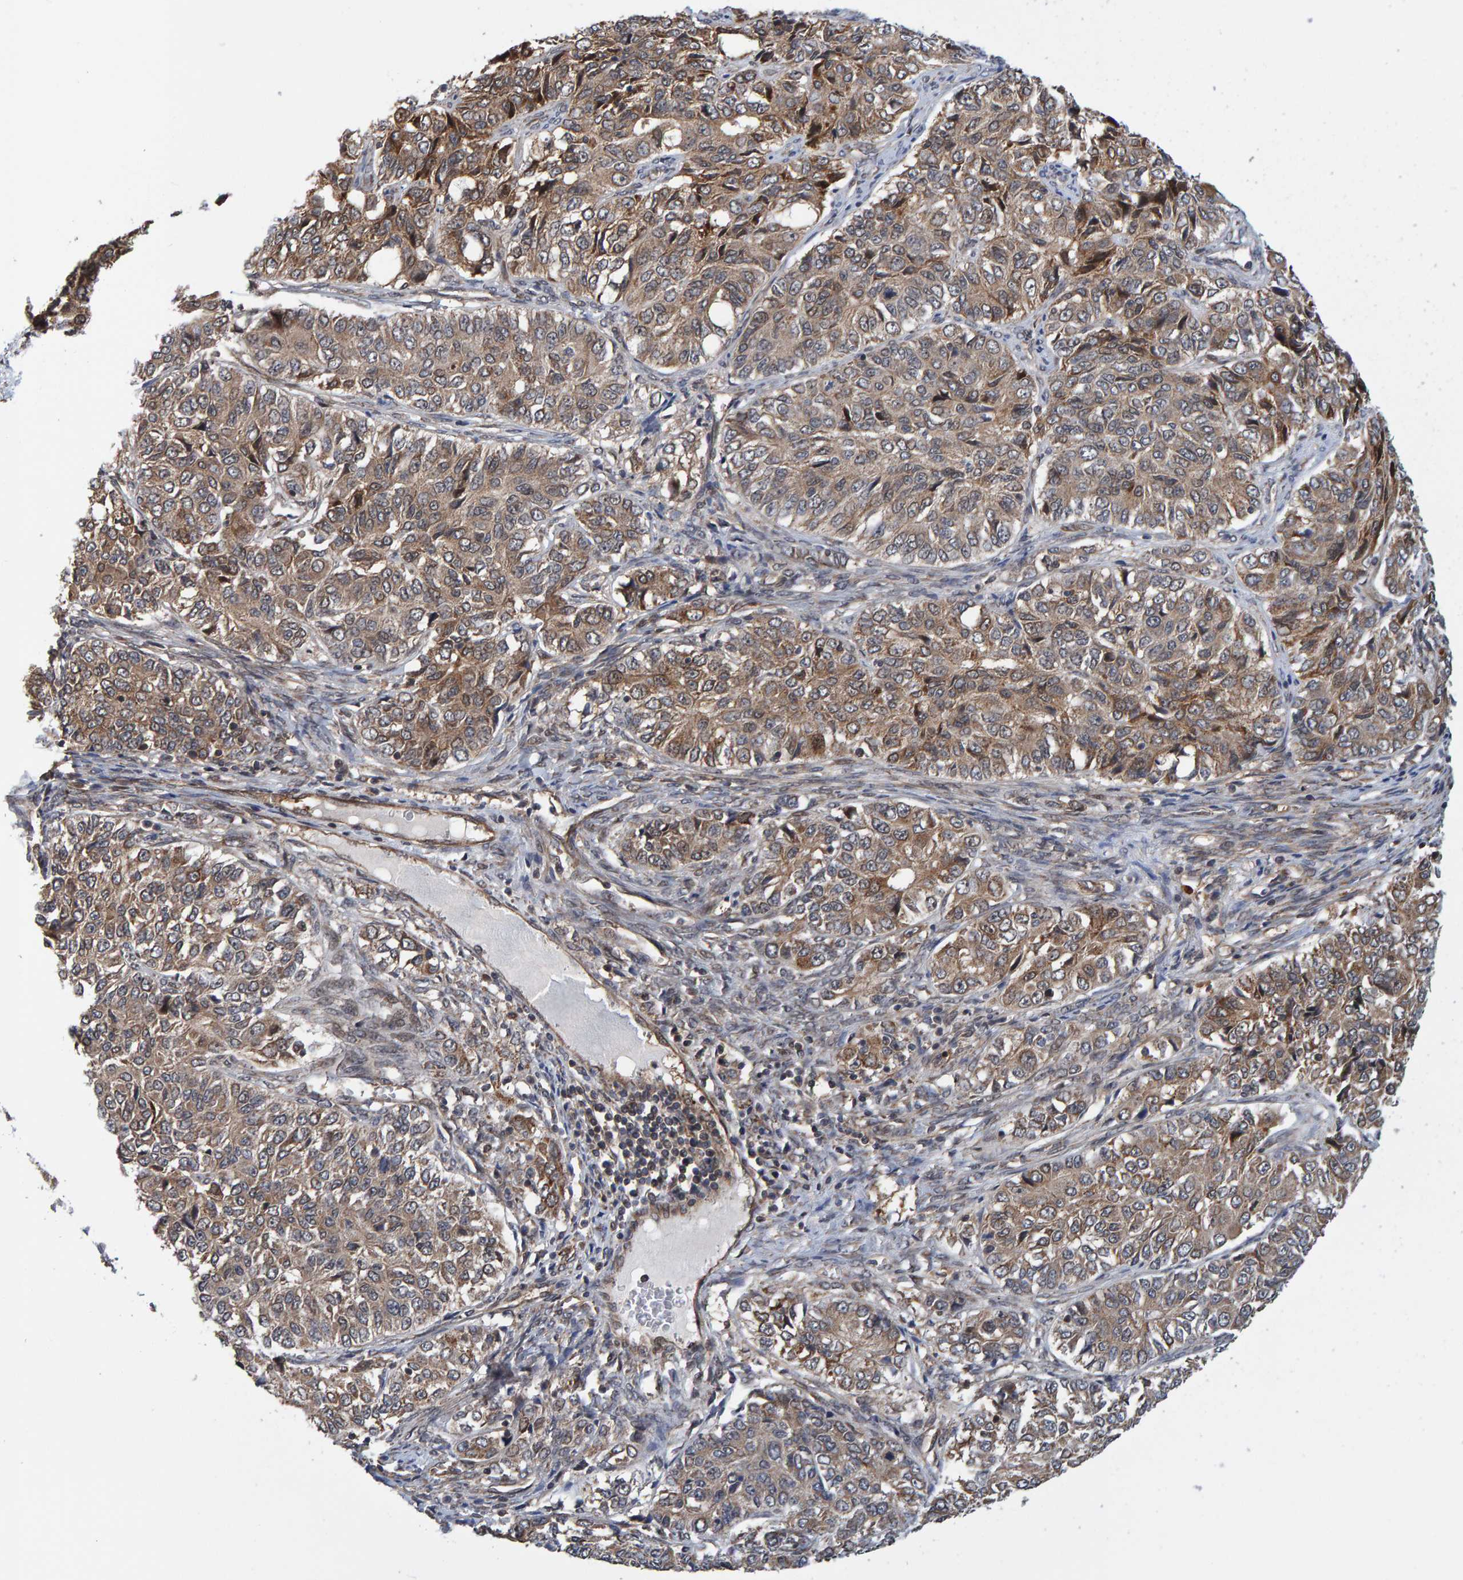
{"staining": {"intensity": "moderate", "quantity": ">75%", "location": "cytoplasmic/membranous"}, "tissue": "ovarian cancer", "cell_type": "Tumor cells", "image_type": "cancer", "snomed": [{"axis": "morphology", "description": "Carcinoma, endometroid"}, {"axis": "topography", "description": "Ovary"}], "caption": "DAB immunohistochemical staining of human ovarian endometroid carcinoma displays moderate cytoplasmic/membranous protein staining in approximately >75% of tumor cells.", "gene": "SCRN2", "patient": {"sex": "female", "age": 51}}